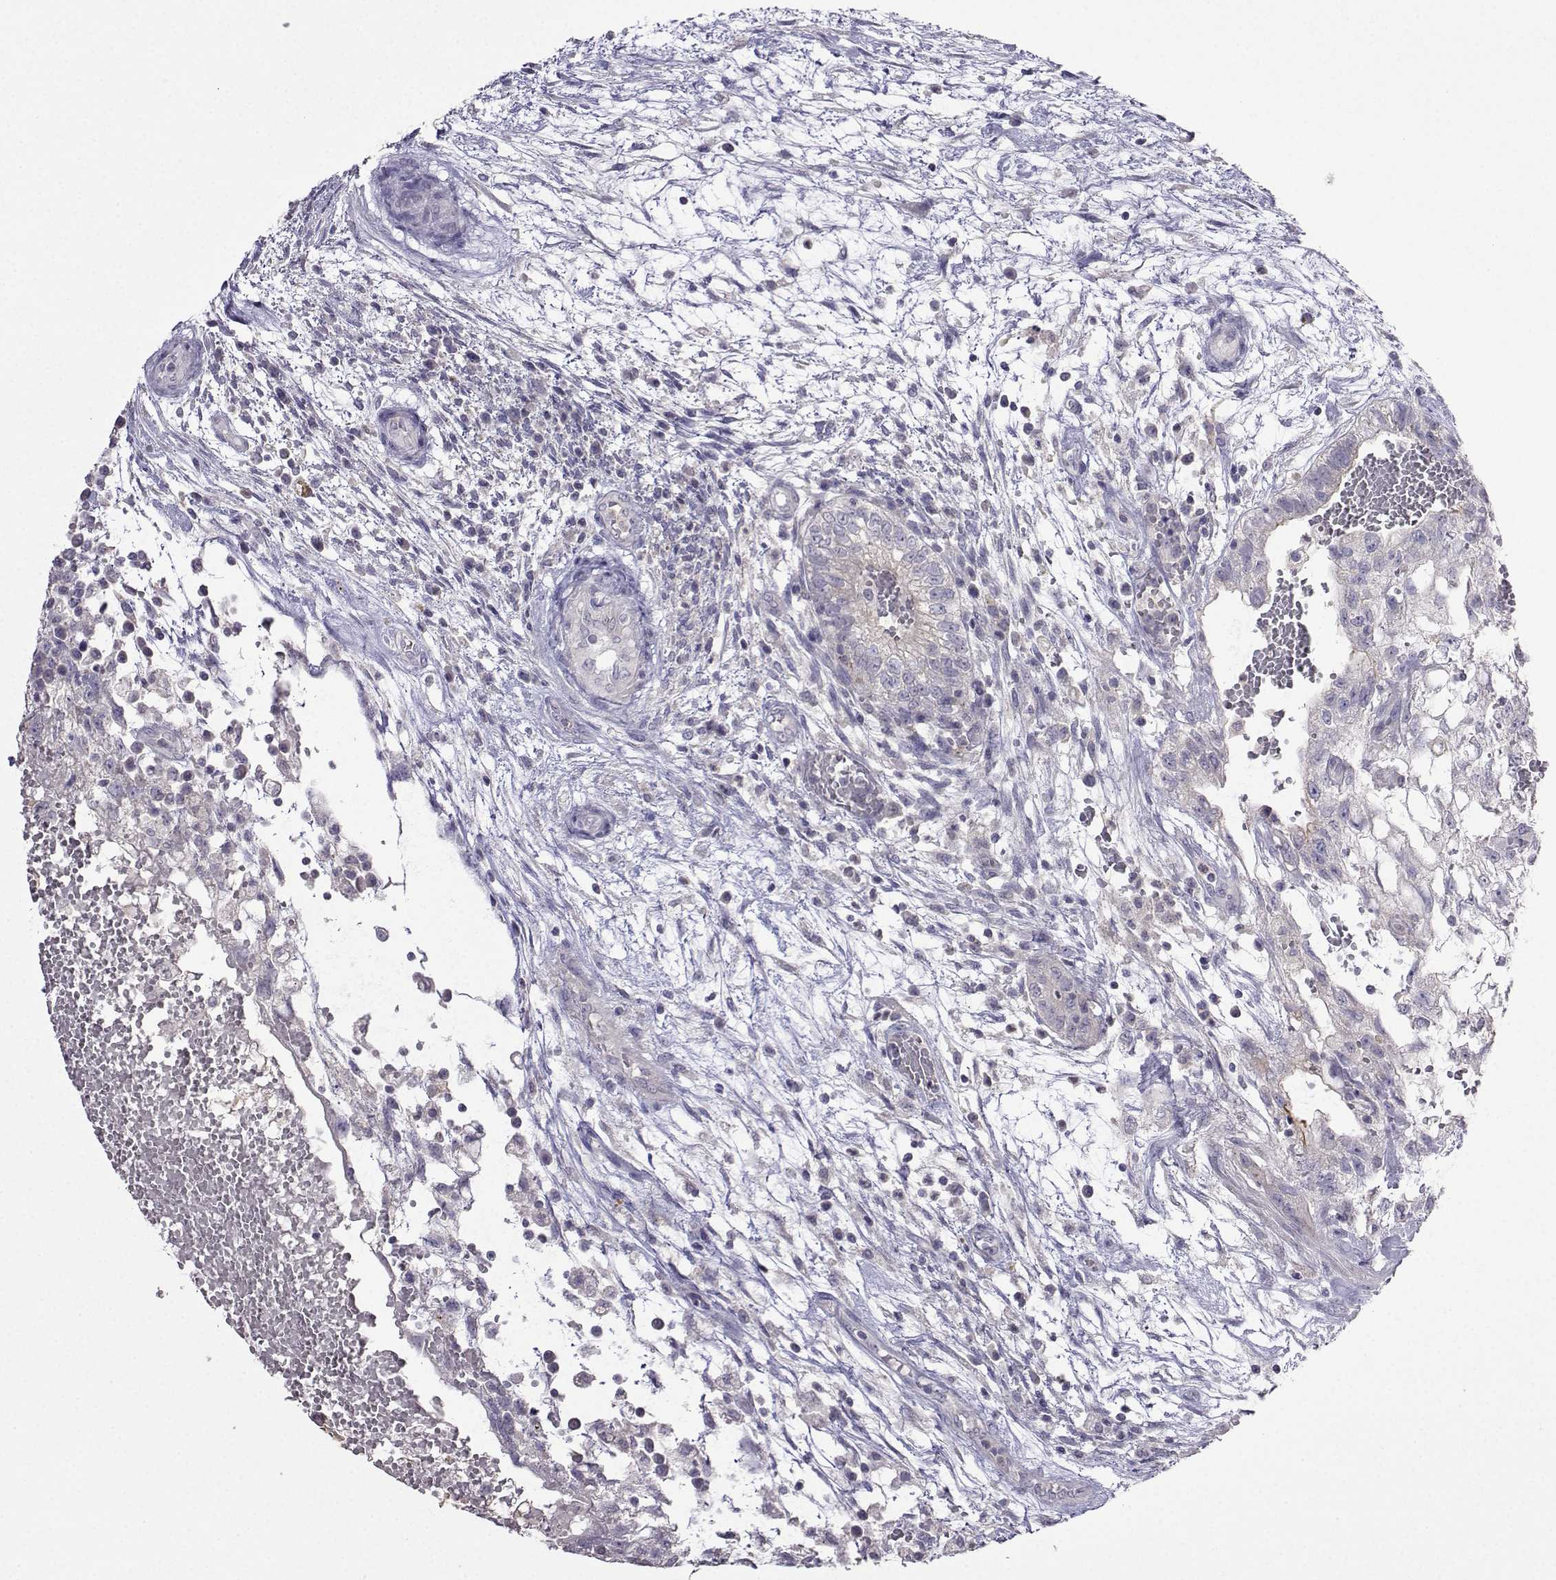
{"staining": {"intensity": "negative", "quantity": "none", "location": "none"}, "tissue": "testis cancer", "cell_type": "Tumor cells", "image_type": "cancer", "snomed": [{"axis": "morphology", "description": "Normal tissue, NOS"}, {"axis": "morphology", "description": "Carcinoma, Embryonal, NOS"}, {"axis": "topography", "description": "Testis"}, {"axis": "topography", "description": "Epididymis"}], "caption": "Immunohistochemistry (IHC) of testis embryonal carcinoma shows no staining in tumor cells.", "gene": "FCAMR", "patient": {"sex": "male", "age": 32}}